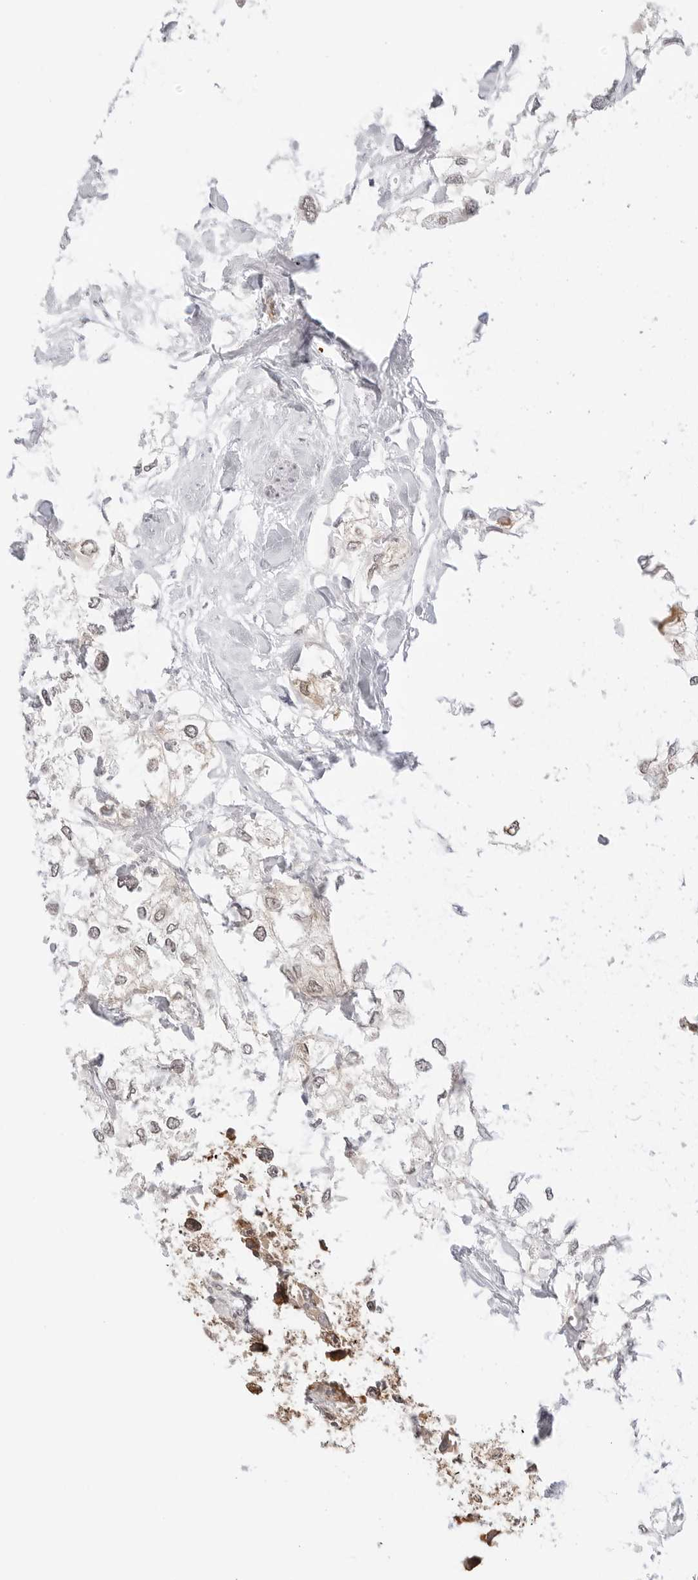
{"staining": {"intensity": "weak", "quantity": "25%-75%", "location": "cytoplasmic/membranous"}, "tissue": "urothelial cancer", "cell_type": "Tumor cells", "image_type": "cancer", "snomed": [{"axis": "morphology", "description": "Urothelial carcinoma, High grade"}, {"axis": "topography", "description": "Urinary bladder"}], "caption": "DAB (3,3'-diaminobenzidine) immunohistochemical staining of urothelial cancer displays weak cytoplasmic/membranous protein staining in approximately 25%-75% of tumor cells.", "gene": "NUDC", "patient": {"sex": "male", "age": 64}}